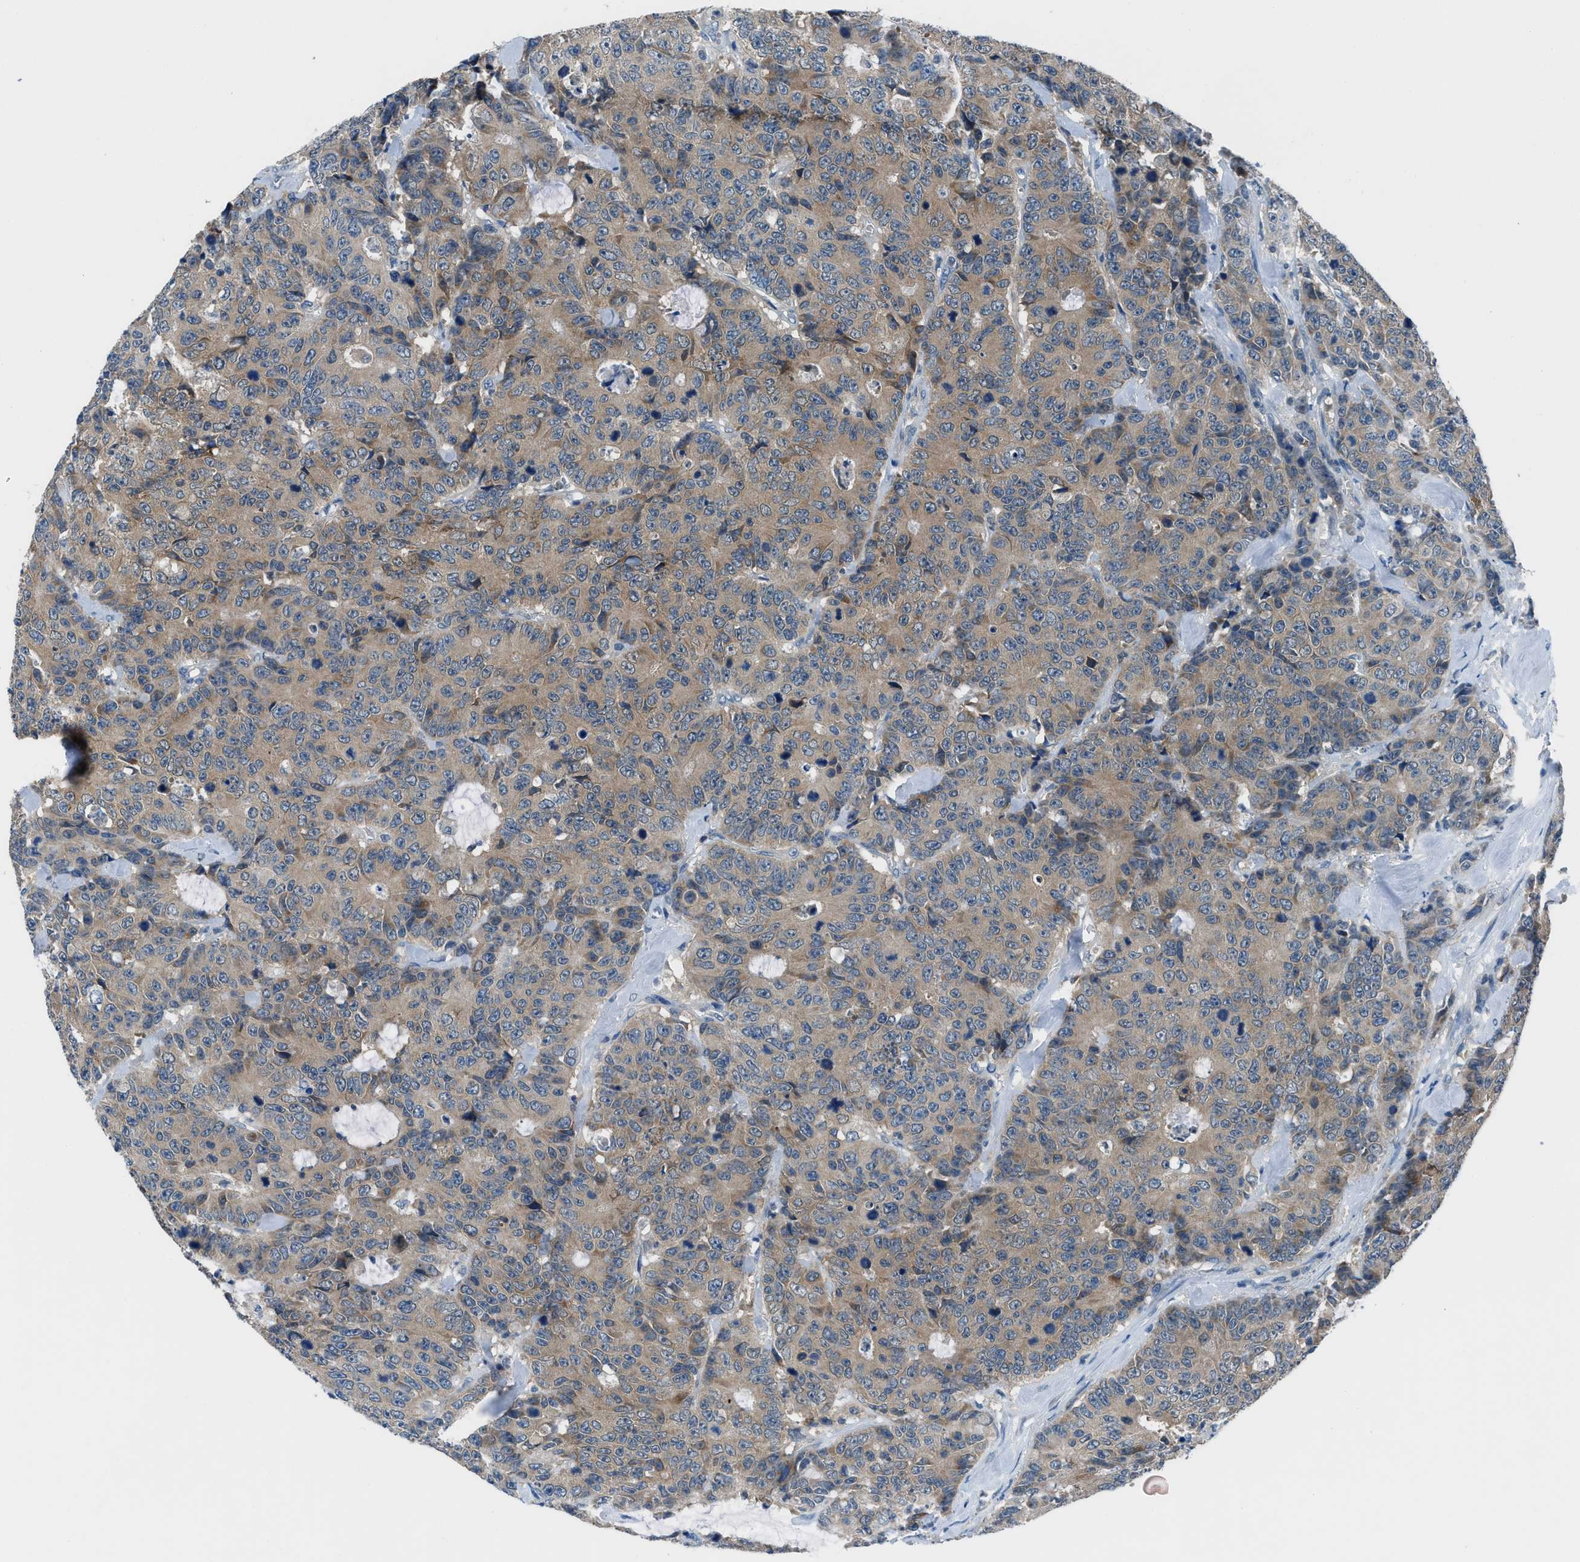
{"staining": {"intensity": "weak", "quantity": ">75%", "location": "cytoplasmic/membranous"}, "tissue": "colorectal cancer", "cell_type": "Tumor cells", "image_type": "cancer", "snomed": [{"axis": "morphology", "description": "Adenocarcinoma, NOS"}, {"axis": "topography", "description": "Colon"}], "caption": "Human colorectal cancer stained with a brown dye exhibits weak cytoplasmic/membranous positive positivity in approximately >75% of tumor cells.", "gene": "ACP1", "patient": {"sex": "female", "age": 86}}